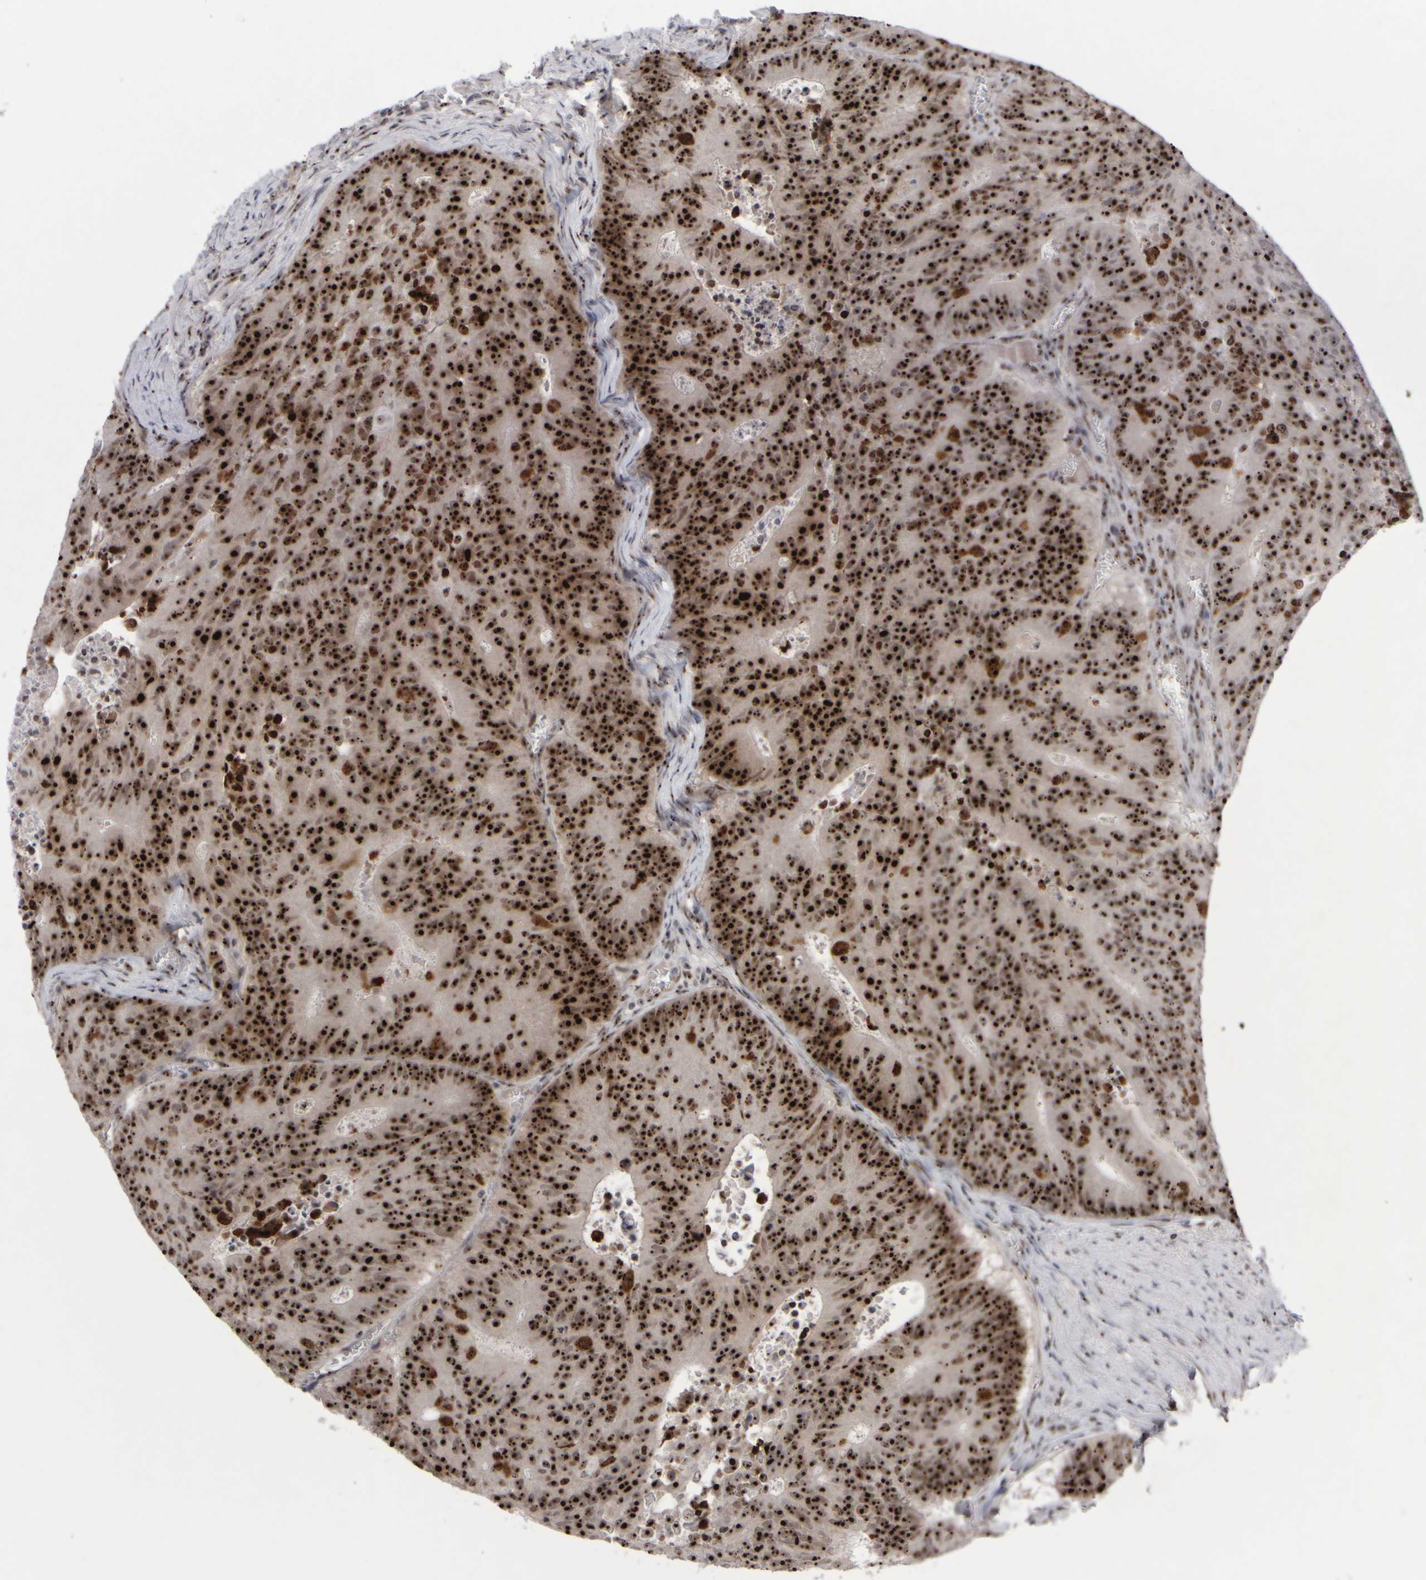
{"staining": {"intensity": "strong", "quantity": ">75%", "location": "nuclear"}, "tissue": "colorectal cancer", "cell_type": "Tumor cells", "image_type": "cancer", "snomed": [{"axis": "morphology", "description": "Adenocarcinoma, NOS"}, {"axis": "topography", "description": "Colon"}], "caption": "Human colorectal adenocarcinoma stained with a brown dye shows strong nuclear positive positivity in approximately >75% of tumor cells.", "gene": "SURF6", "patient": {"sex": "male", "age": 87}}